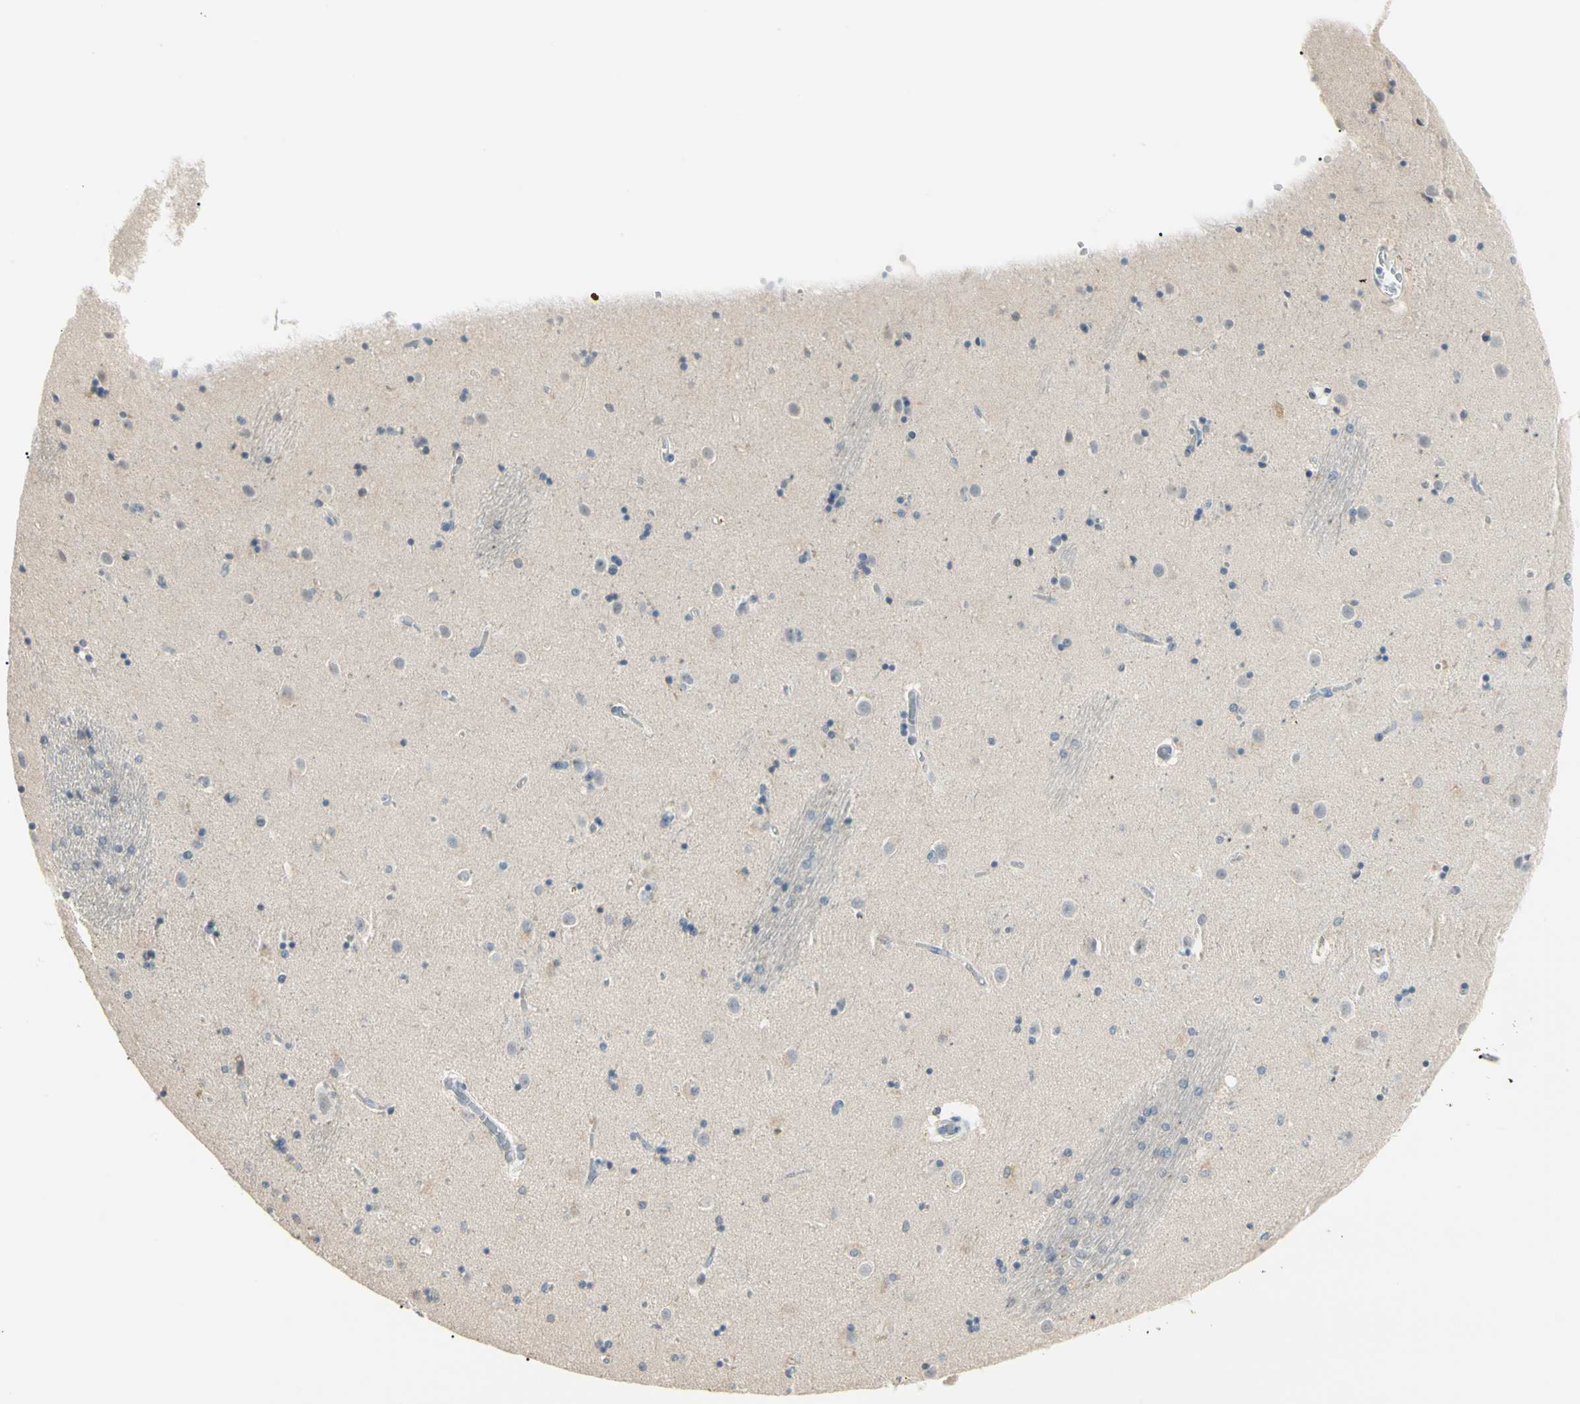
{"staining": {"intensity": "negative", "quantity": "none", "location": "none"}, "tissue": "caudate", "cell_type": "Glial cells", "image_type": "normal", "snomed": [{"axis": "morphology", "description": "Normal tissue, NOS"}, {"axis": "topography", "description": "Lateral ventricle wall"}], "caption": "There is no significant expression in glial cells of caudate.", "gene": "ASPN", "patient": {"sex": "female", "age": 54}}